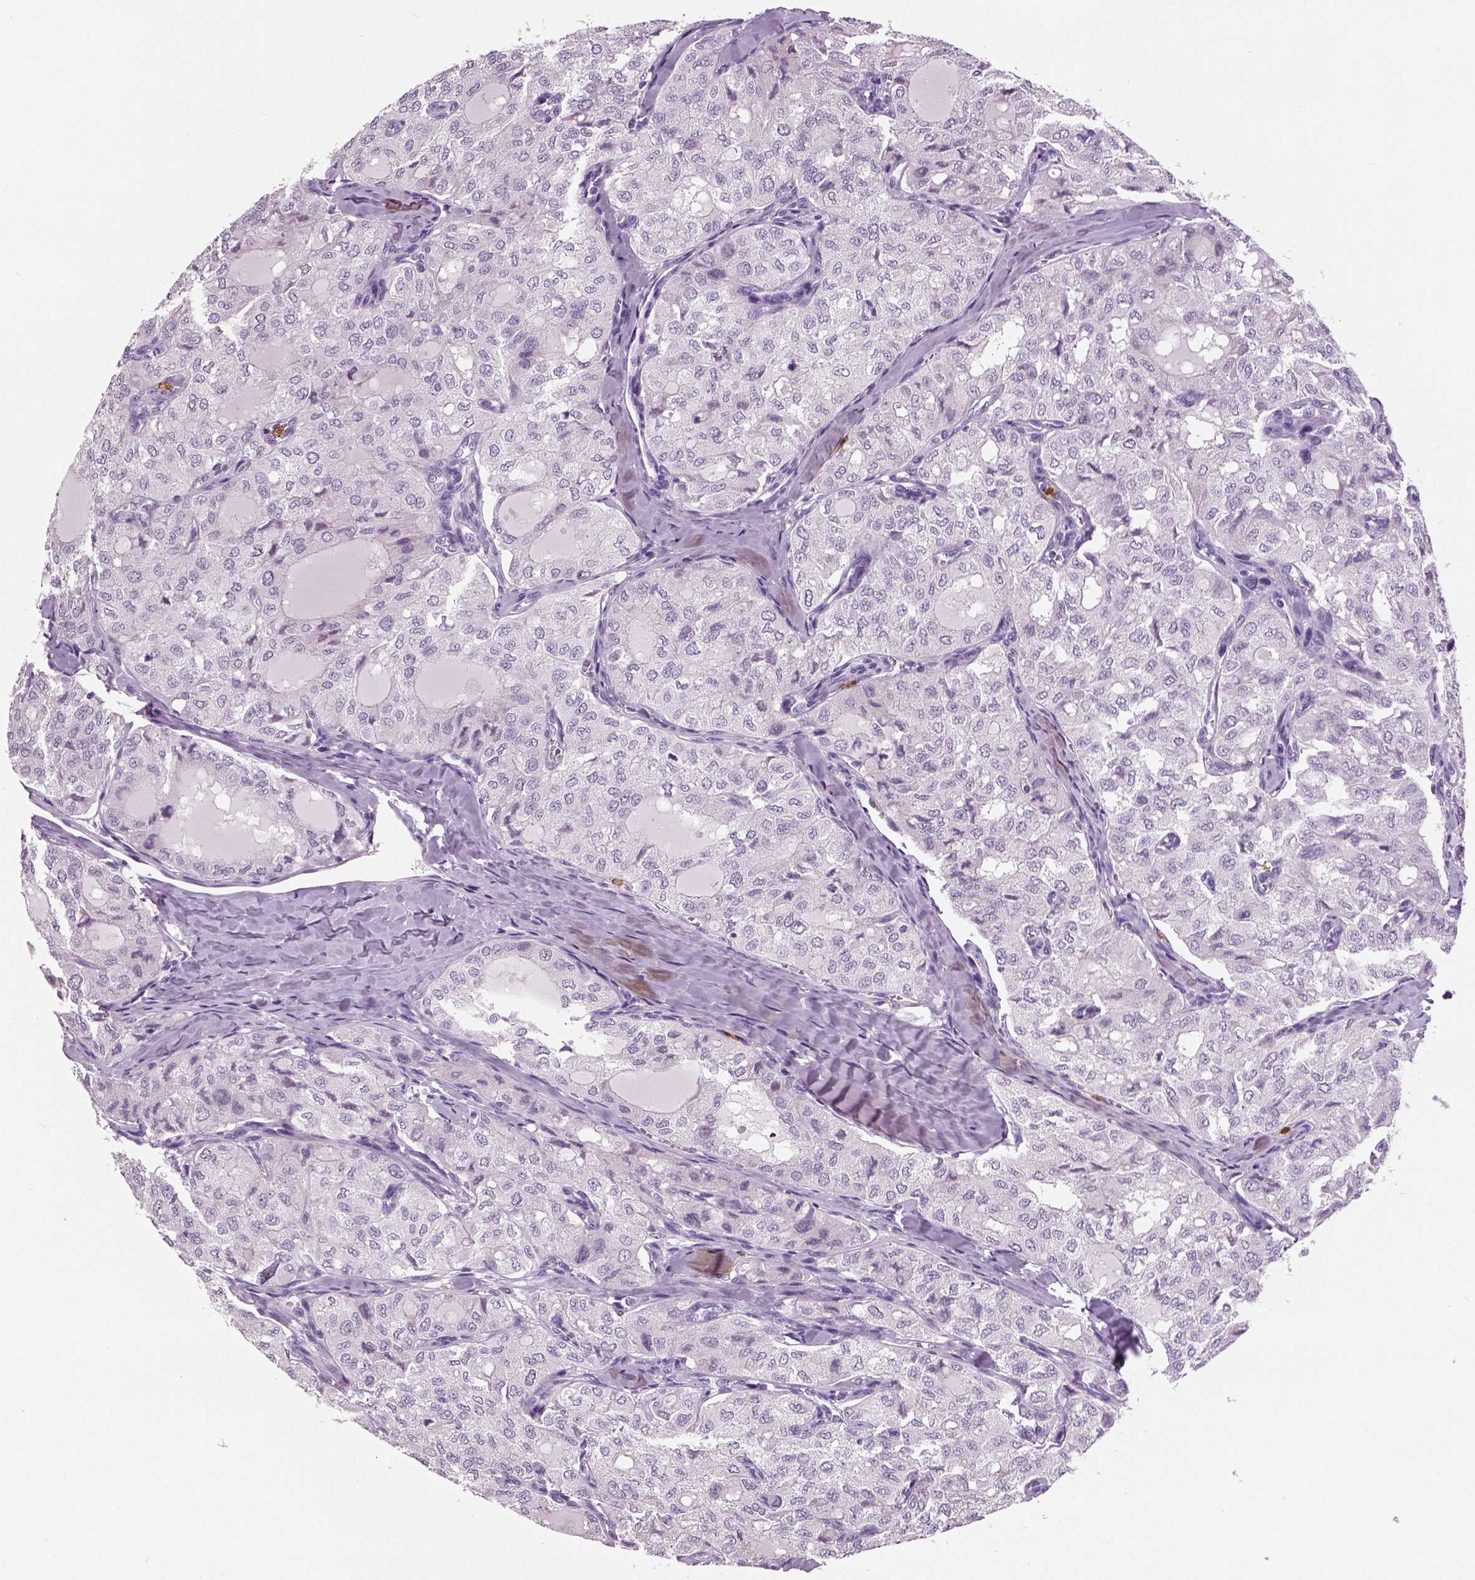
{"staining": {"intensity": "negative", "quantity": "none", "location": "none"}, "tissue": "thyroid cancer", "cell_type": "Tumor cells", "image_type": "cancer", "snomed": [{"axis": "morphology", "description": "Follicular adenoma carcinoma, NOS"}, {"axis": "topography", "description": "Thyroid gland"}], "caption": "IHC photomicrograph of neoplastic tissue: thyroid cancer (follicular adenoma carcinoma) stained with DAB exhibits no significant protein positivity in tumor cells. (DAB (3,3'-diaminobenzidine) immunohistochemistry (IHC) visualized using brightfield microscopy, high magnification).", "gene": "NECAB2", "patient": {"sex": "male", "age": 75}}